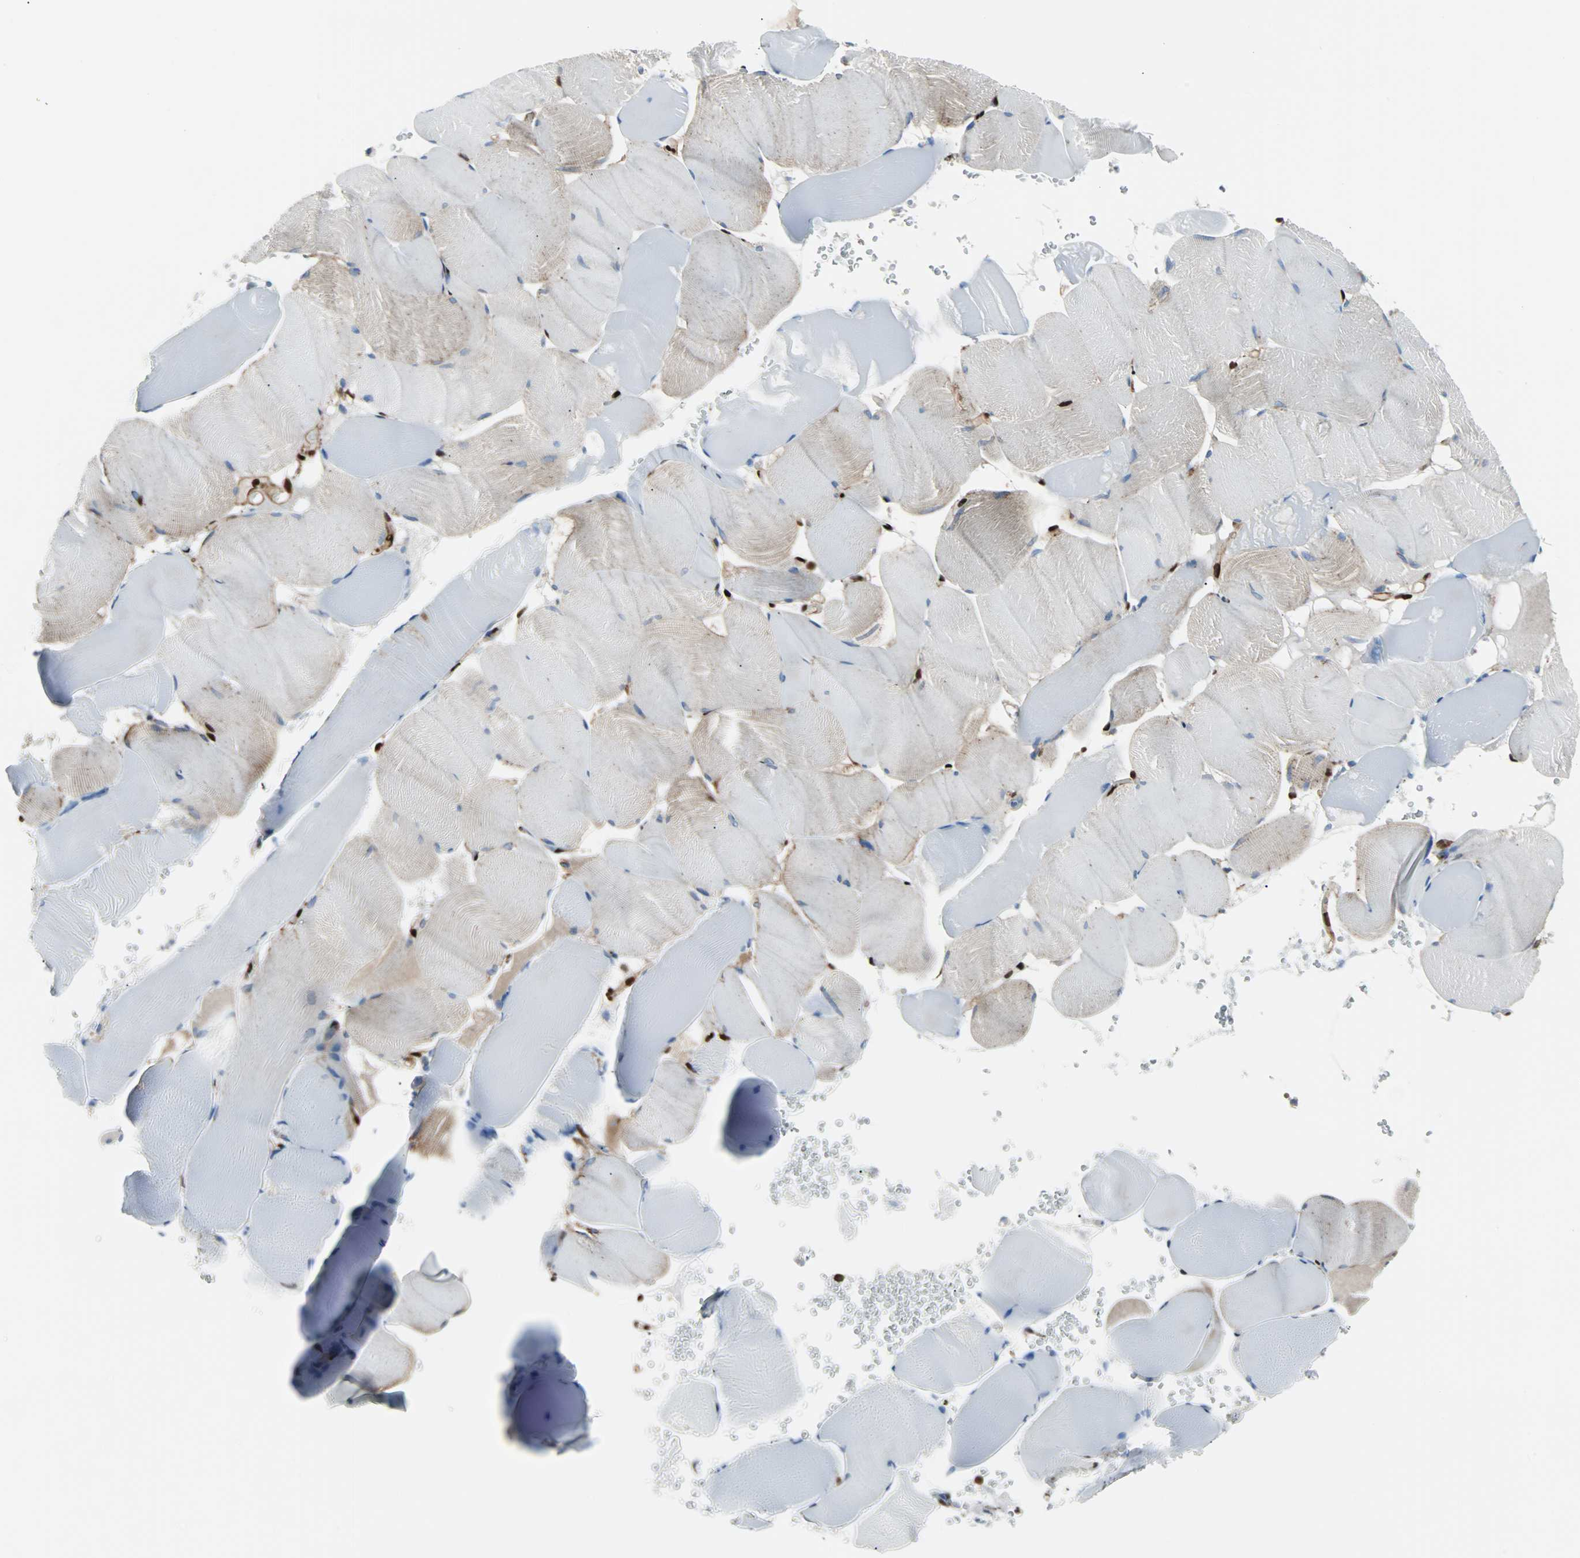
{"staining": {"intensity": "weak", "quantity": "25%-75%", "location": "cytoplasmic/membranous"}, "tissue": "skeletal muscle", "cell_type": "Myocytes", "image_type": "normal", "snomed": [{"axis": "morphology", "description": "Normal tissue, NOS"}, {"axis": "topography", "description": "Skeletal muscle"}], "caption": "DAB immunohistochemical staining of benign human skeletal muscle reveals weak cytoplasmic/membranous protein positivity in about 25%-75% of myocytes.", "gene": "RELA", "patient": {"sex": "male", "age": 62}}